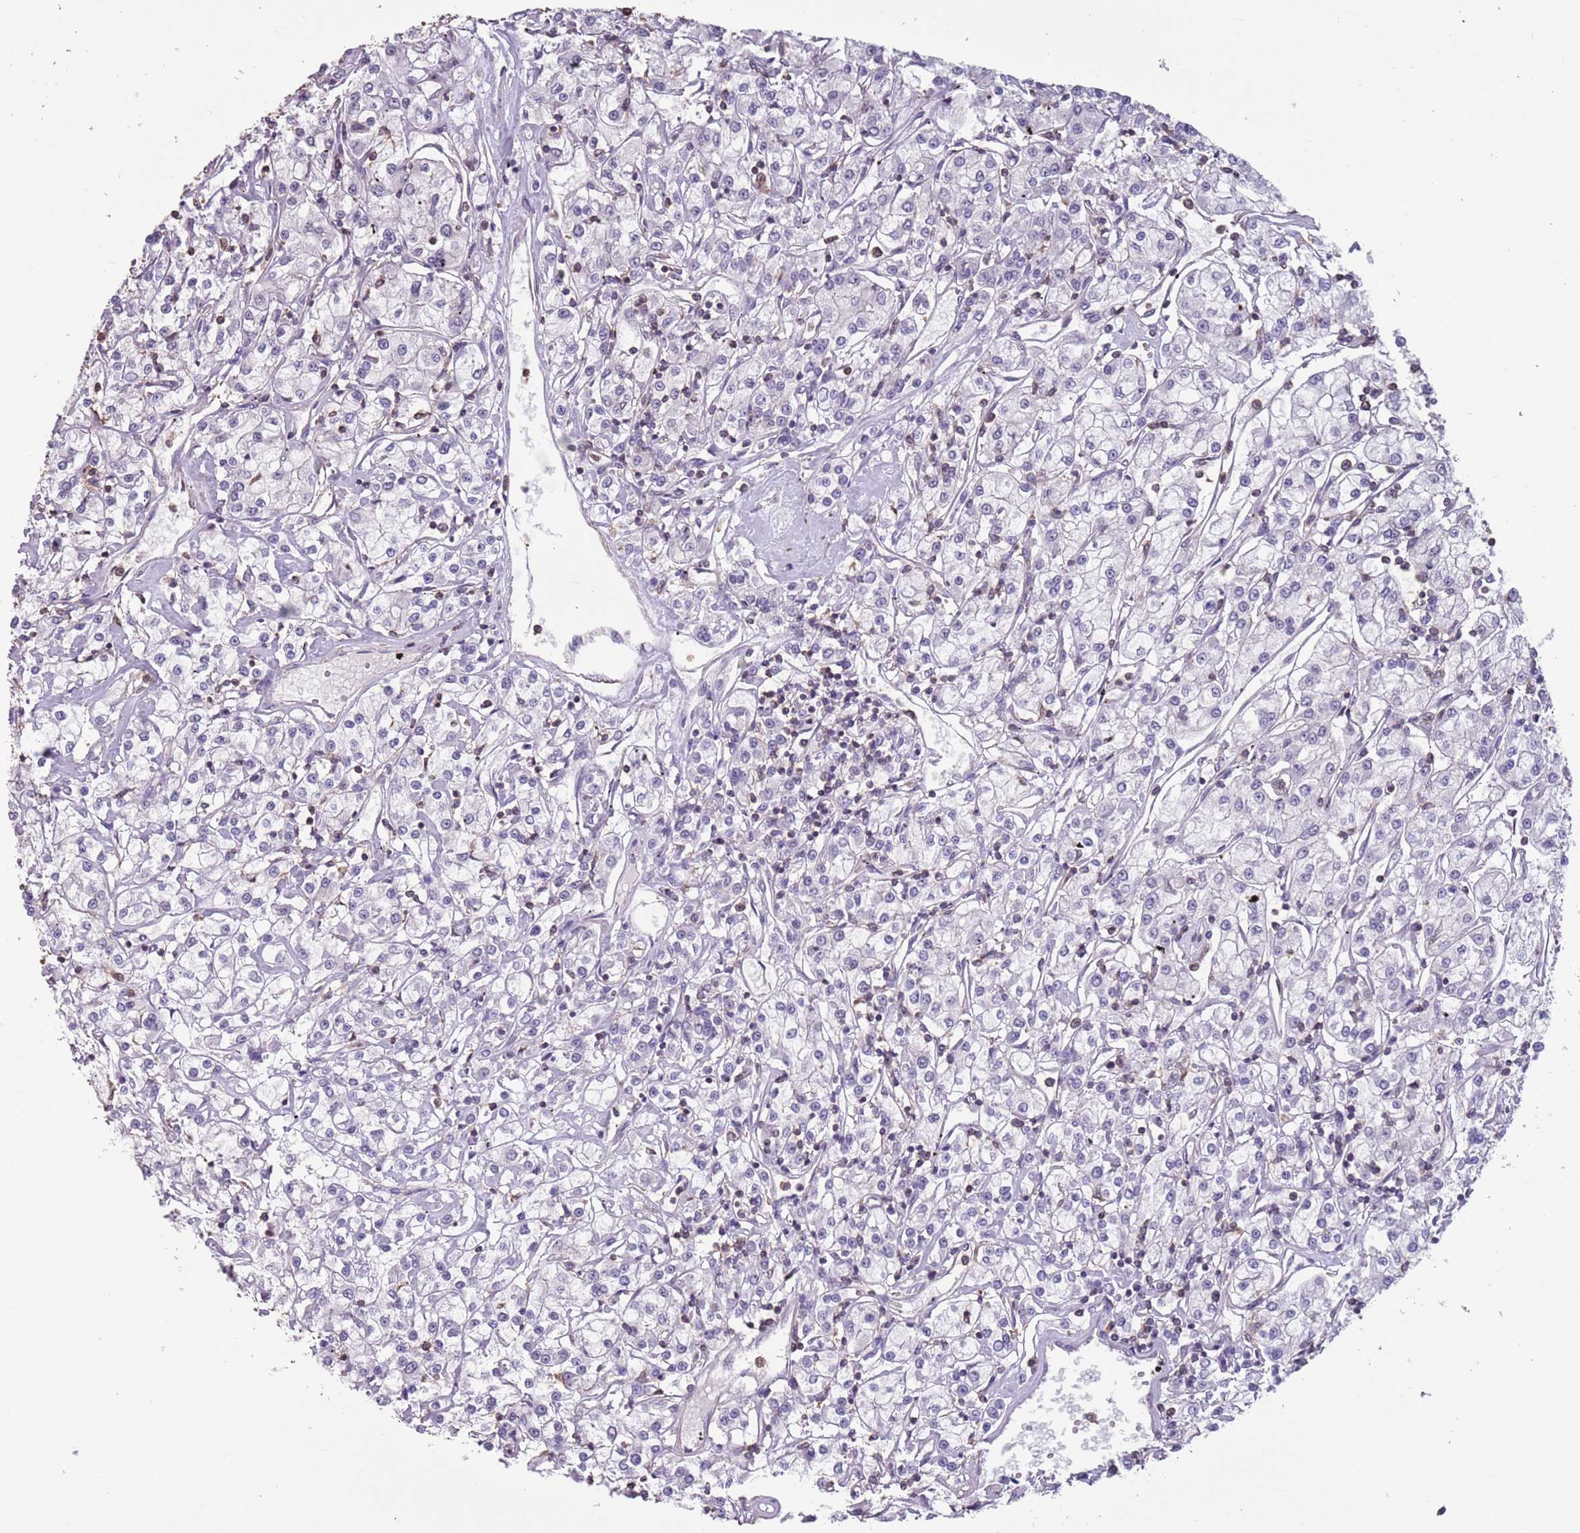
{"staining": {"intensity": "negative", "quantity": "none", "location": "none"}, "tissue": "renal cancer", "cell_type": "Tumor cells", "image_type": "cancer", "snomed": [{"axis": "morphology", "description": "Adenocarcinoma, NOS"}, {"axis": "topography", "description": "Kidney"}], "caption": "Histopathology image shows no protein expression in tumor cells of renal adenocarcinoma tissue.", "gene": "SUN5", "patient": {"sex": "female", "age": 59}}